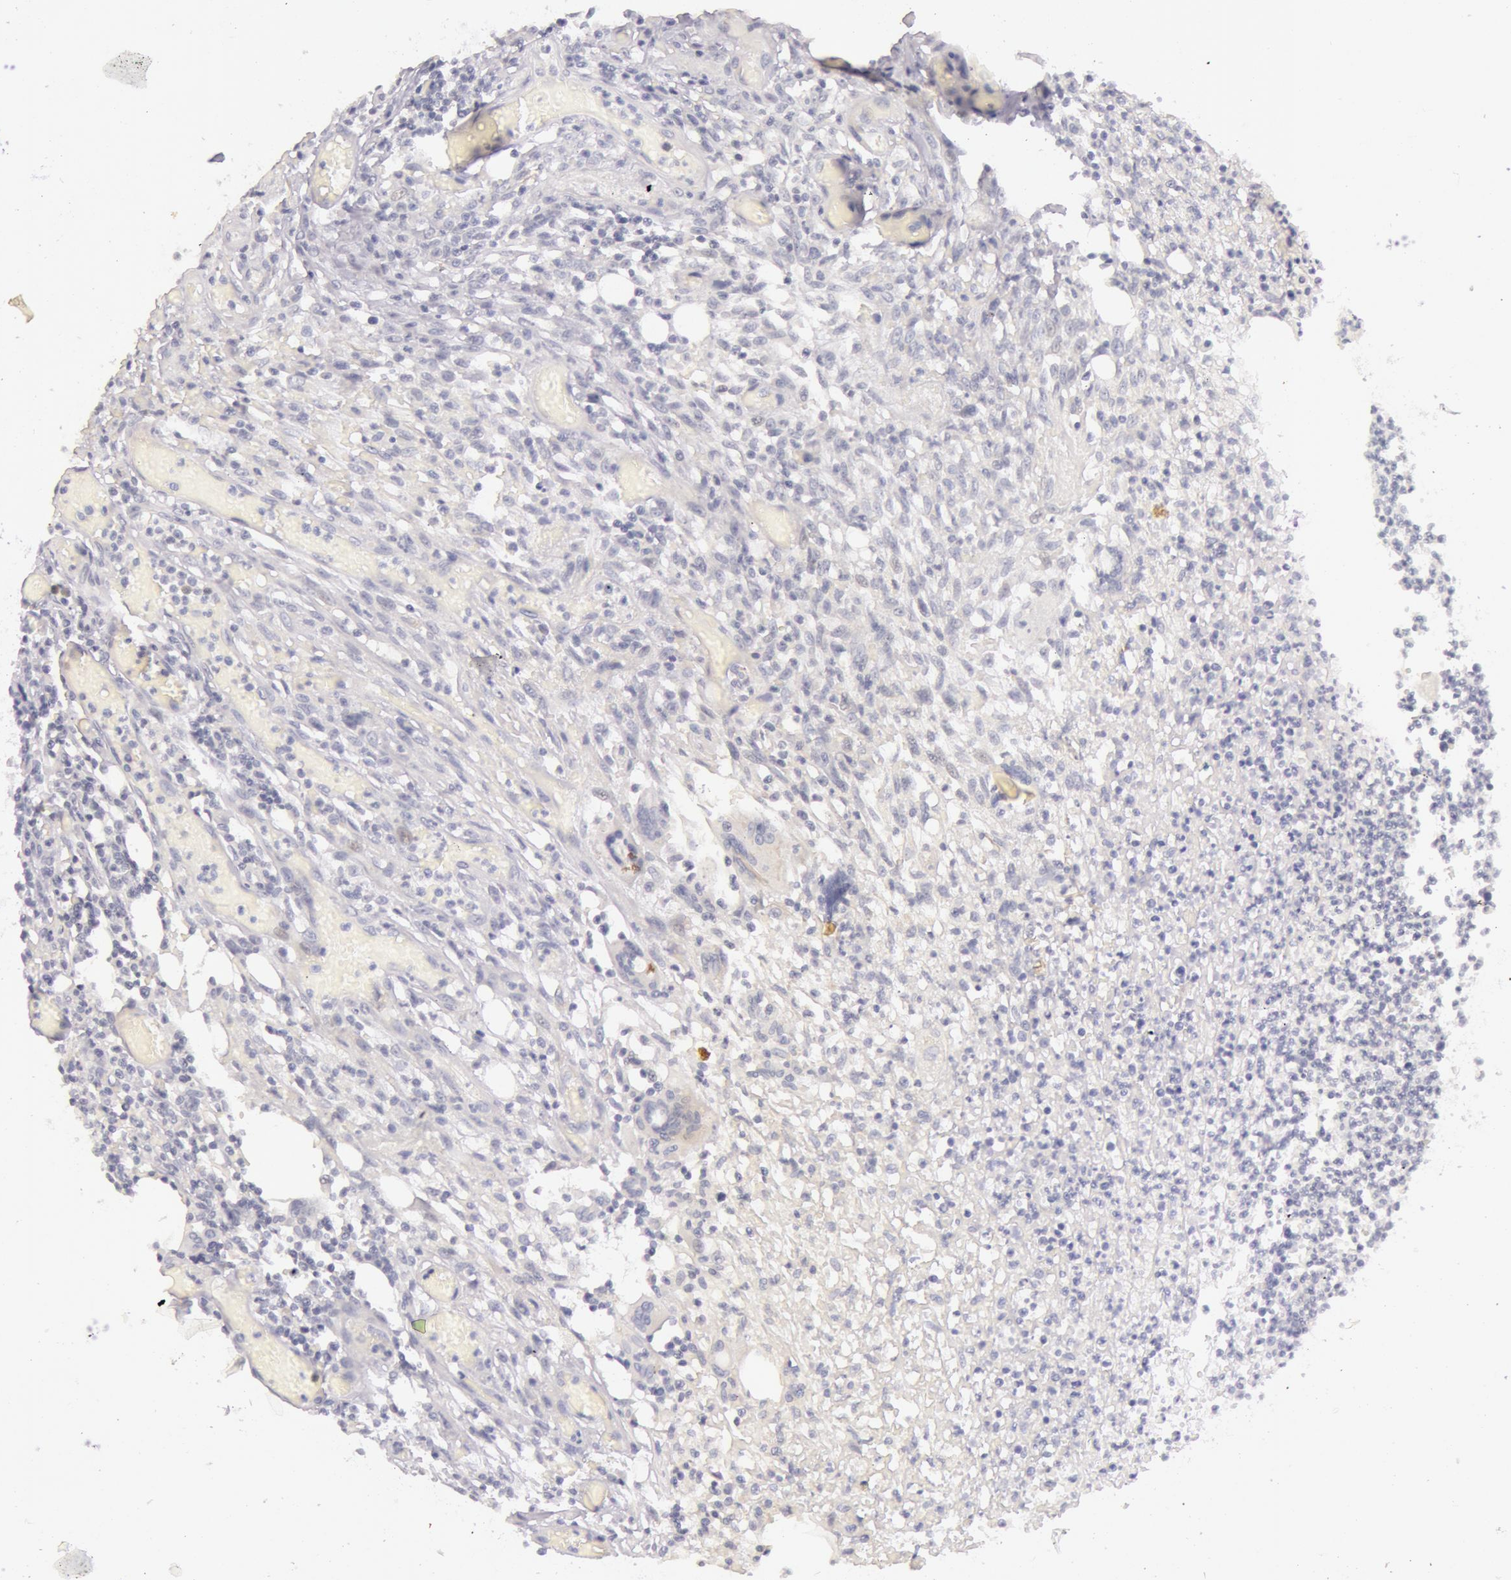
{"staining": {"intensity": "negative", "quantity": "none", "location": "none"}, "tissue": "lymphoma", "cell_type": "Tumor cells", "image_type": "cancer", "snomed": [{"axis": "morphology", "description": "Malignant lymphoma, non-Hodgkin's type, High grade"}, {"axis": "topography", "description": "Colon"}], "caption": "Tumor cells are negative for brown protein staining in lymphoma.", "gene": "RBMY1F", "patient": {"sex": "male", "age": 82}}